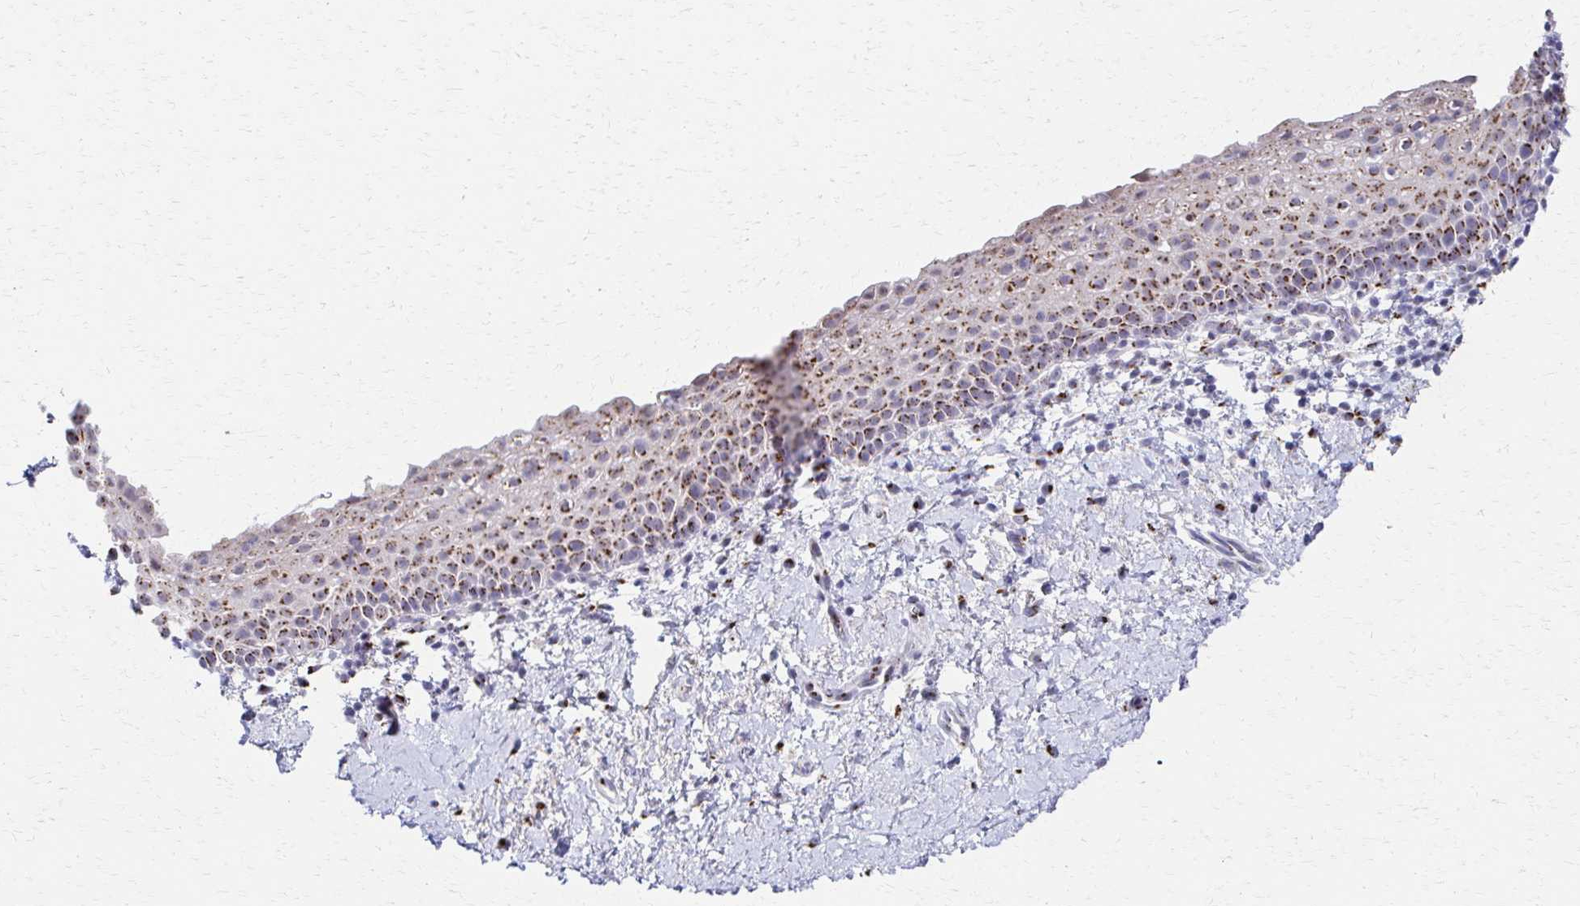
{"staining": {"intensity": "moderate", "quantity": "25%-75%", "location": "cytoplasmic/membranous"}, "tissue": "vagina", "cell_type": "Squamous epithelial cells", "image_type": "normal", "snomed": [{"axis": "morphology", "description": "Normal tissue, NOS"}, {"axis": "topography", "description": "Vagina"}], "caption": "Vagina stained with immunohistochemistry shows moderate cytoplasmic/membranous staining in approximately 25%-75% of squamous epithelial cells.", "gene": "ENSG00000254692", "patient": {"sex": "female", "age": 61}}